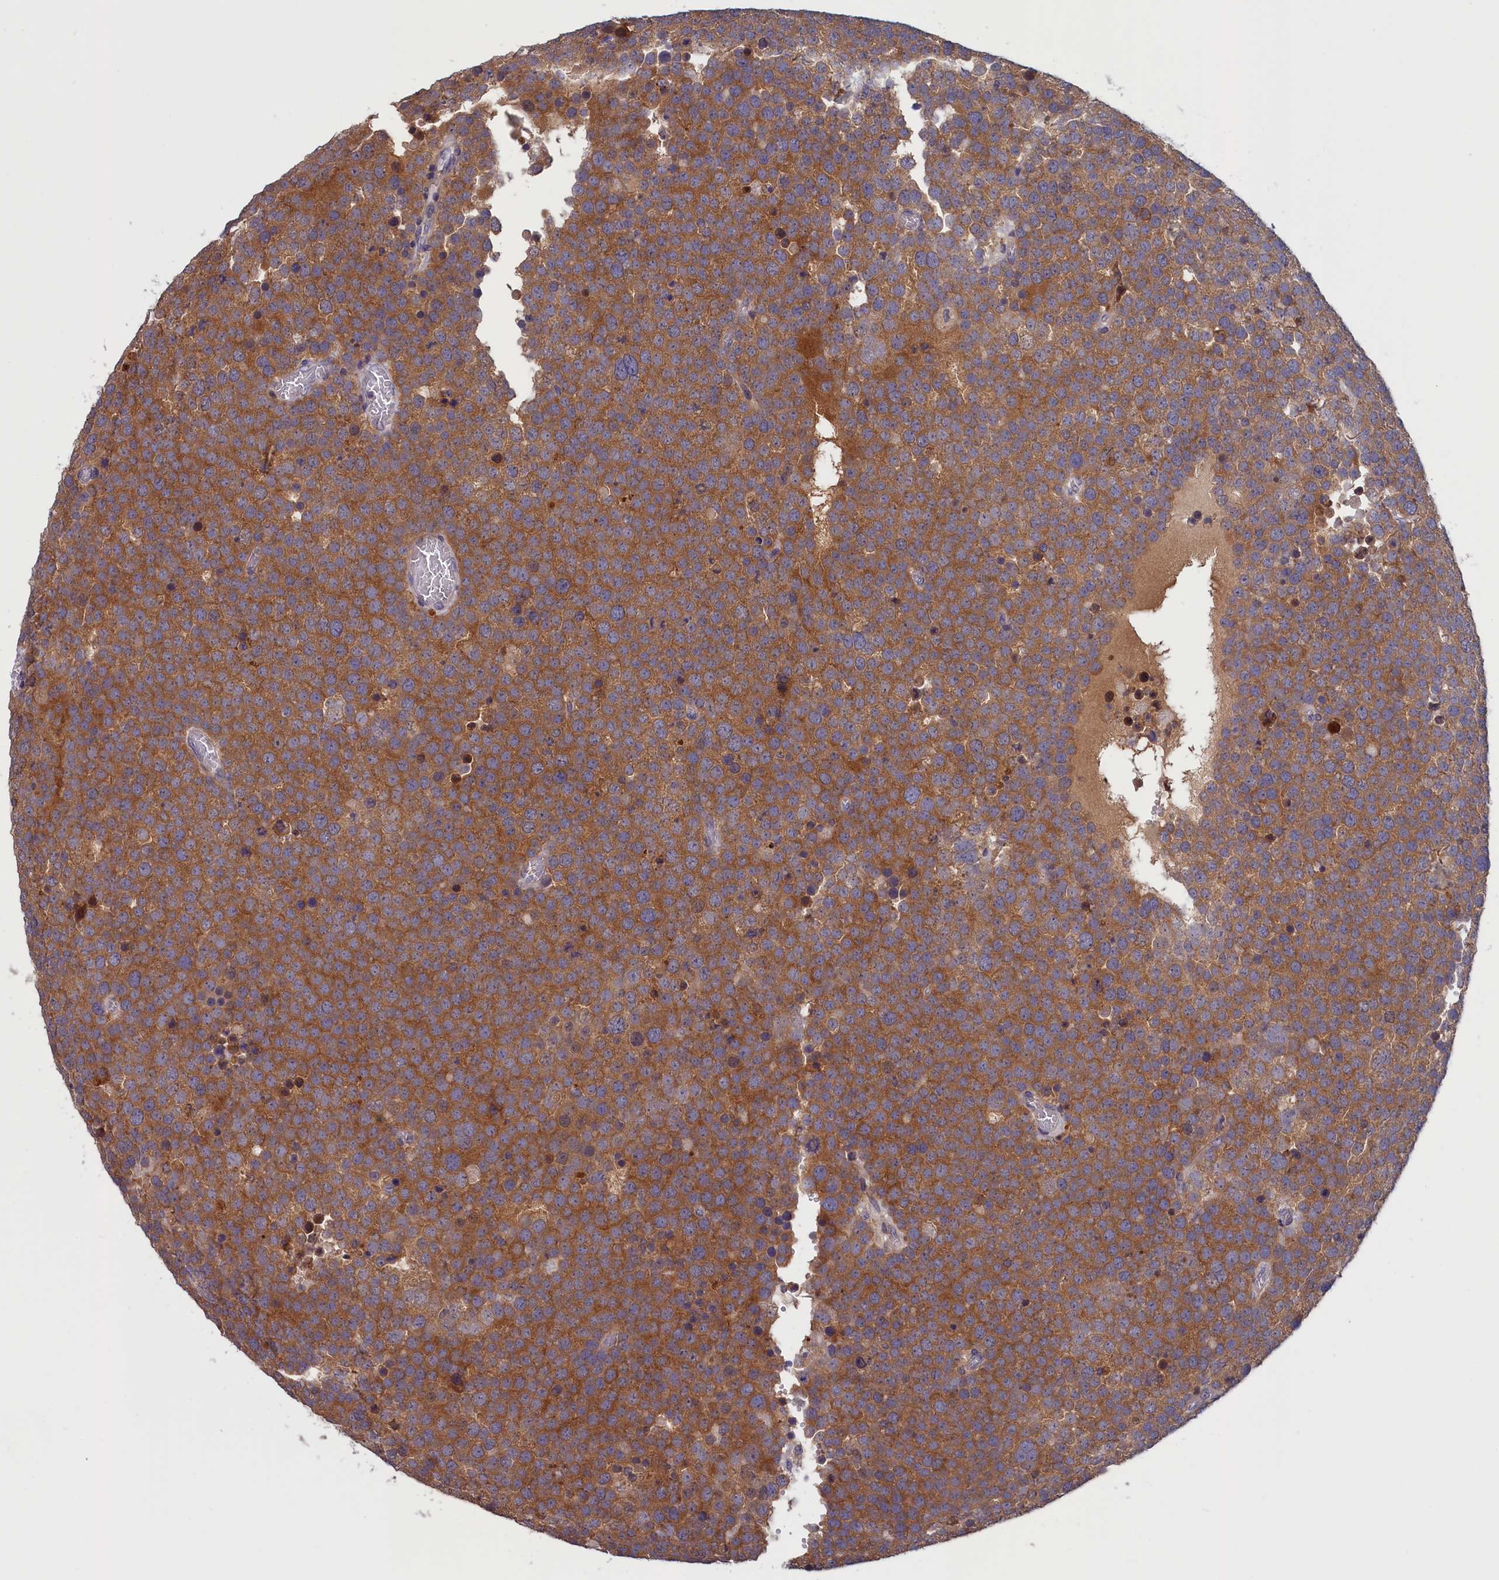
{"staining": {"intensity": "moderate", "quantity": ">75%", "location": "cytoplasmic/membranous"}, "tissue": "testis cancer", "cell_type": "Tumor cells", "image_type": "cancer", "snomed": [{"axis": "morphology", "description": "Normal tissue, NOS"}, {"axis": "morphology", "description": "Seminoma, NOS"}, {"axis": "topography", "description": "Testis"}], "caption": "Immunohistochemical staining of testis cancer (seminoma) shows medium levels of moderate cytoplasmic/membranous staining in about >75% of tumor cells. (DAB IHC, brown staining for protein, blue staining for nuclei).", "gene": "CACTIN", "patient": {"sex": "male", "age": 71}}